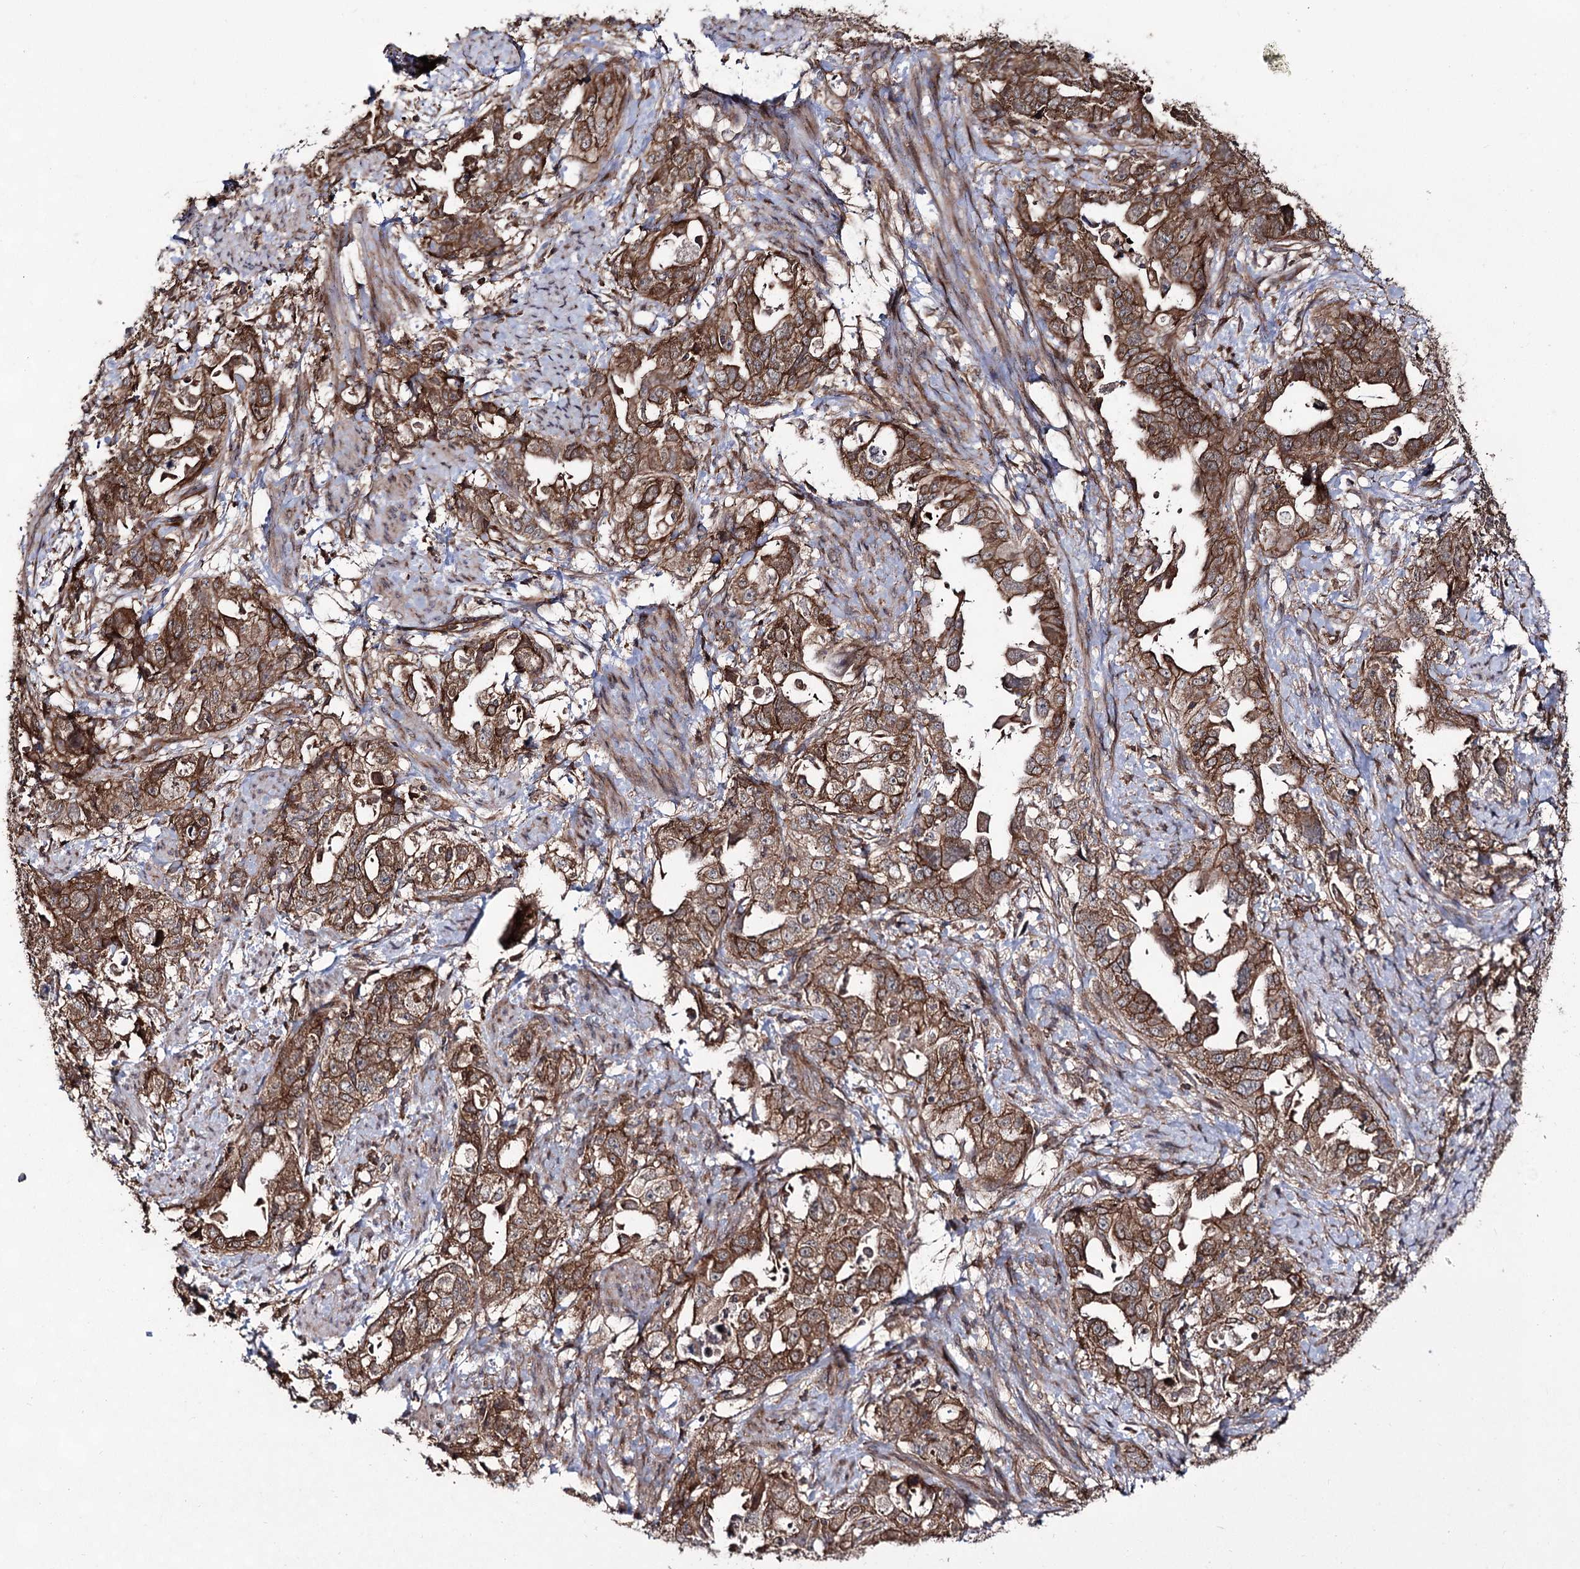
{"staining": {"intensity": "strong", "quantity": ">75%", "location": "cytoplasmic/membranous"}, "tissue": "endometrial cancer", "cell_type": "Tumor cells", "image_type": "cancer", "snomed": [{"axis": "morphology", "description": "Adenocarcinoma, NOS"}, {"axis": "topography", "description": "Endometrium"}], "caption": "Endometrial cancer stained for a protein (brown) shows strong cytoplasmic/membranous positive positivity in about >75% of tumor cells.", "gene": "DHX29", "patient": {"sex": "female", "age": 65}}